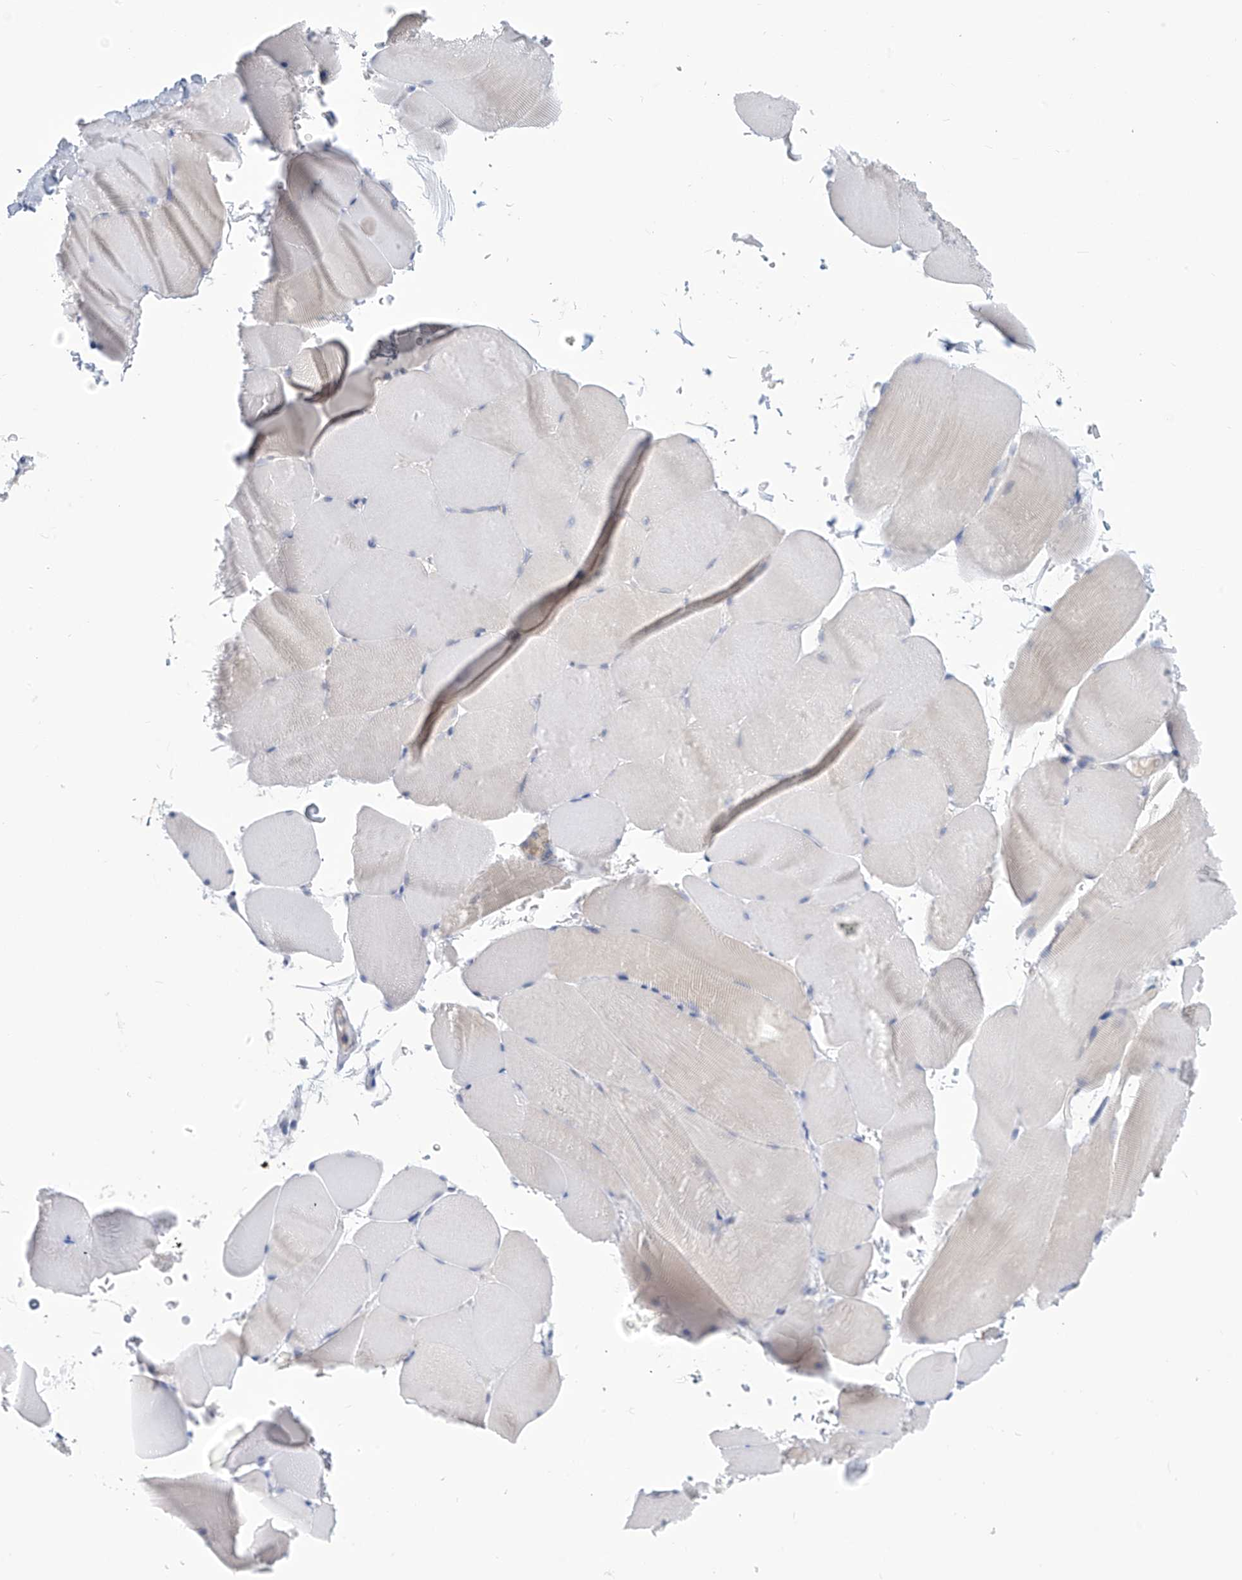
{"staining": {"intensity": "negative", "quantity": "none", "location": "none"}, "tissue": "skeletal muscle", "cell_type": "Myocytes", "image_type": "normal", "snomed": [{"axis": "morphology", "description": "Normal tissue, NOS"}, {"axis": "topography", "description": "Skeletal muscle"}, {"axis": "topography", "description": "Parathyroid gland"}], "caption": "This is an immunohistochemistry photomicrograph of normal skeletal muscle. There is no expression in myocytes.", "gene": "IBA57", "patient": {"sex": "female", "age": 37}}